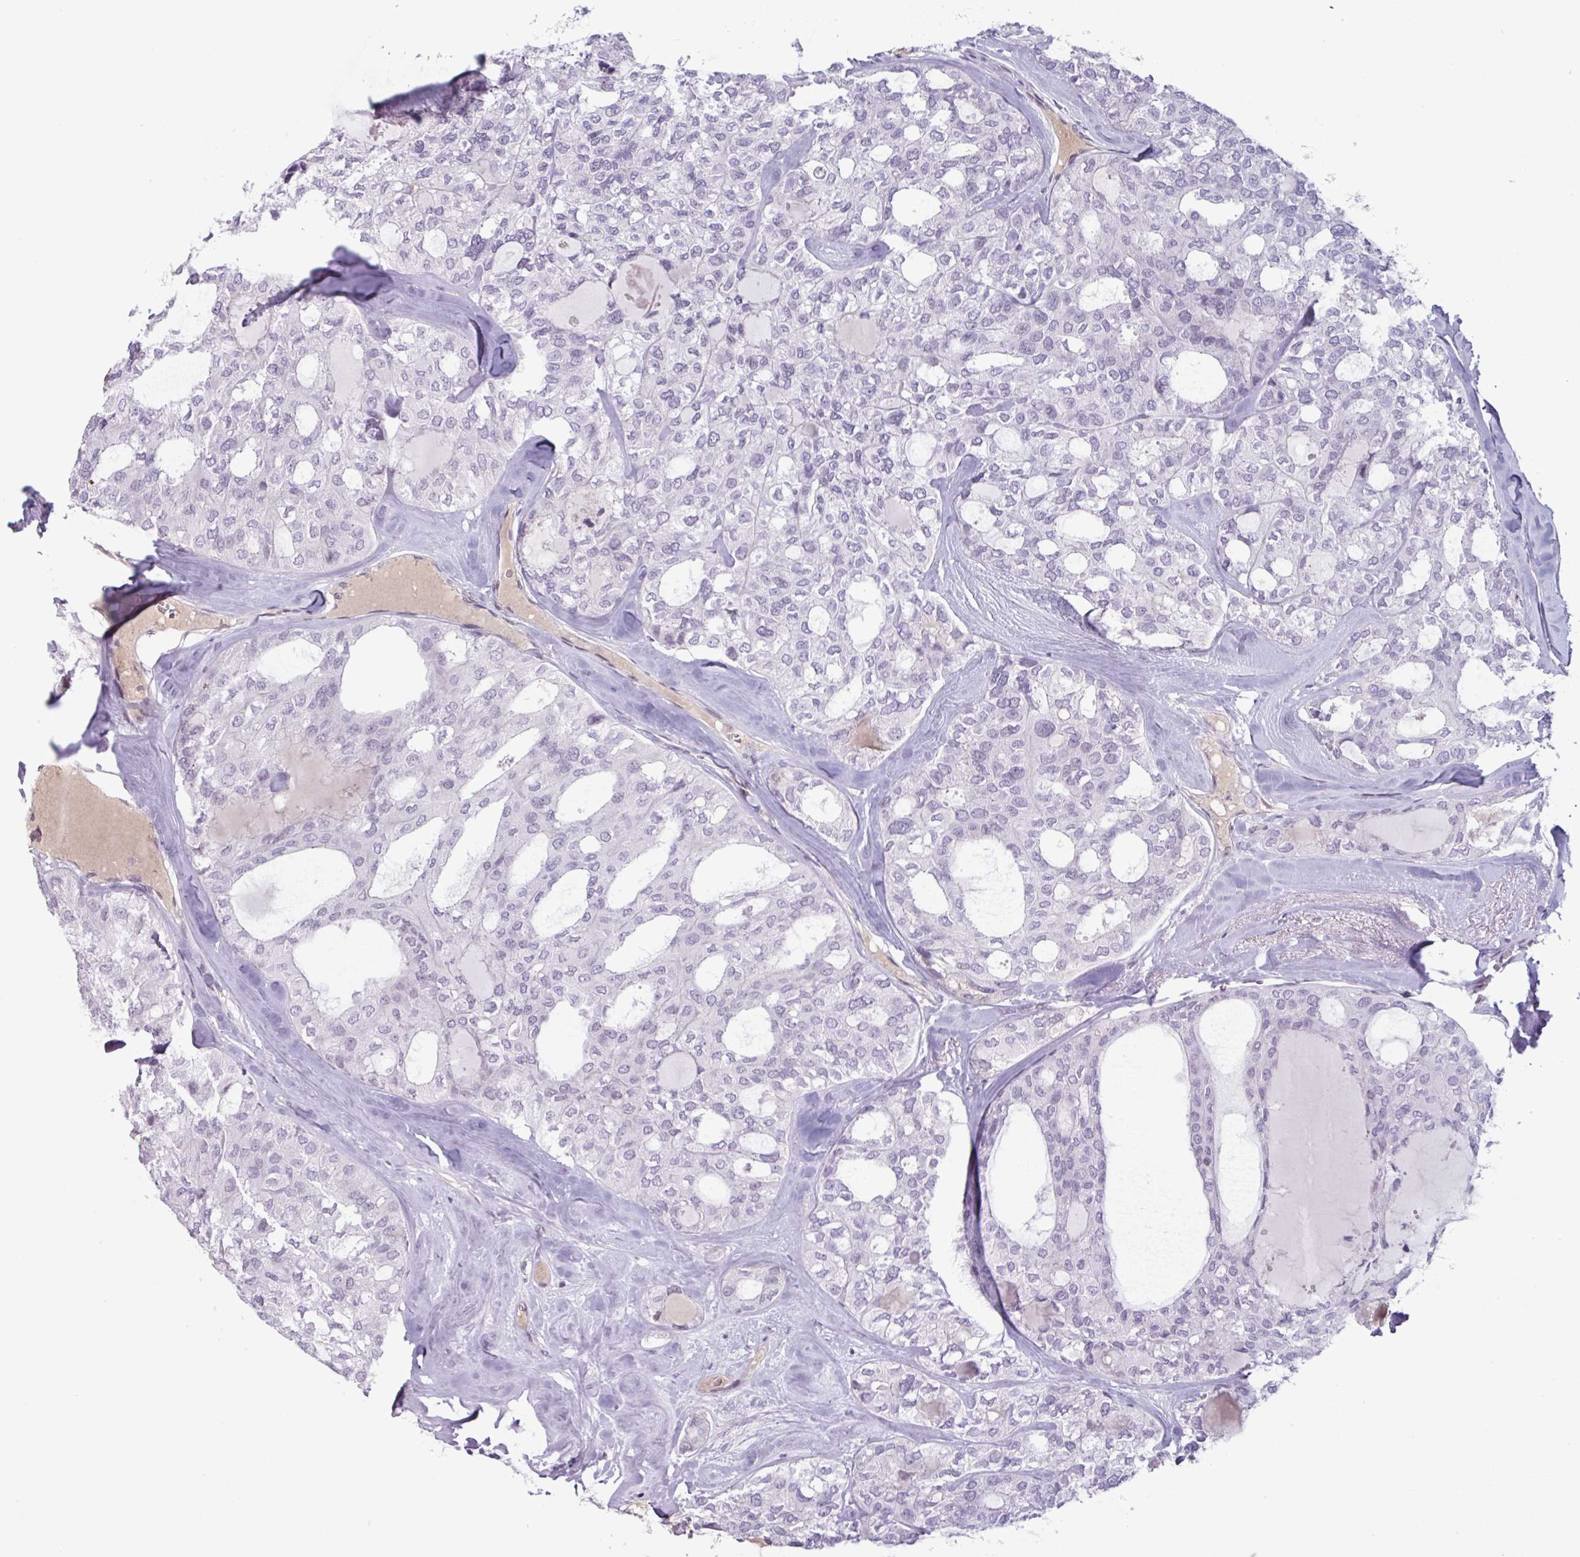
{"staining": {"intensity": "negative", "quantity": "none", "location": "none"}, "tissue": "thyroid cancer", "cell_type": "Tumor cells", "image_type": "cancer", "snomed": [{"axis": "morphology", "description": "Follicular adenoma carcinoma, NOS"}, {"axis": "topography", "description": "Thyroid gland"}], "caption": "Tumor cells are negative for brown protein staining in thyroid cancer (follicular adenoma carcinoma).", "gene": "ZNF575", "patient": {"sex": "male", "age": 75}}